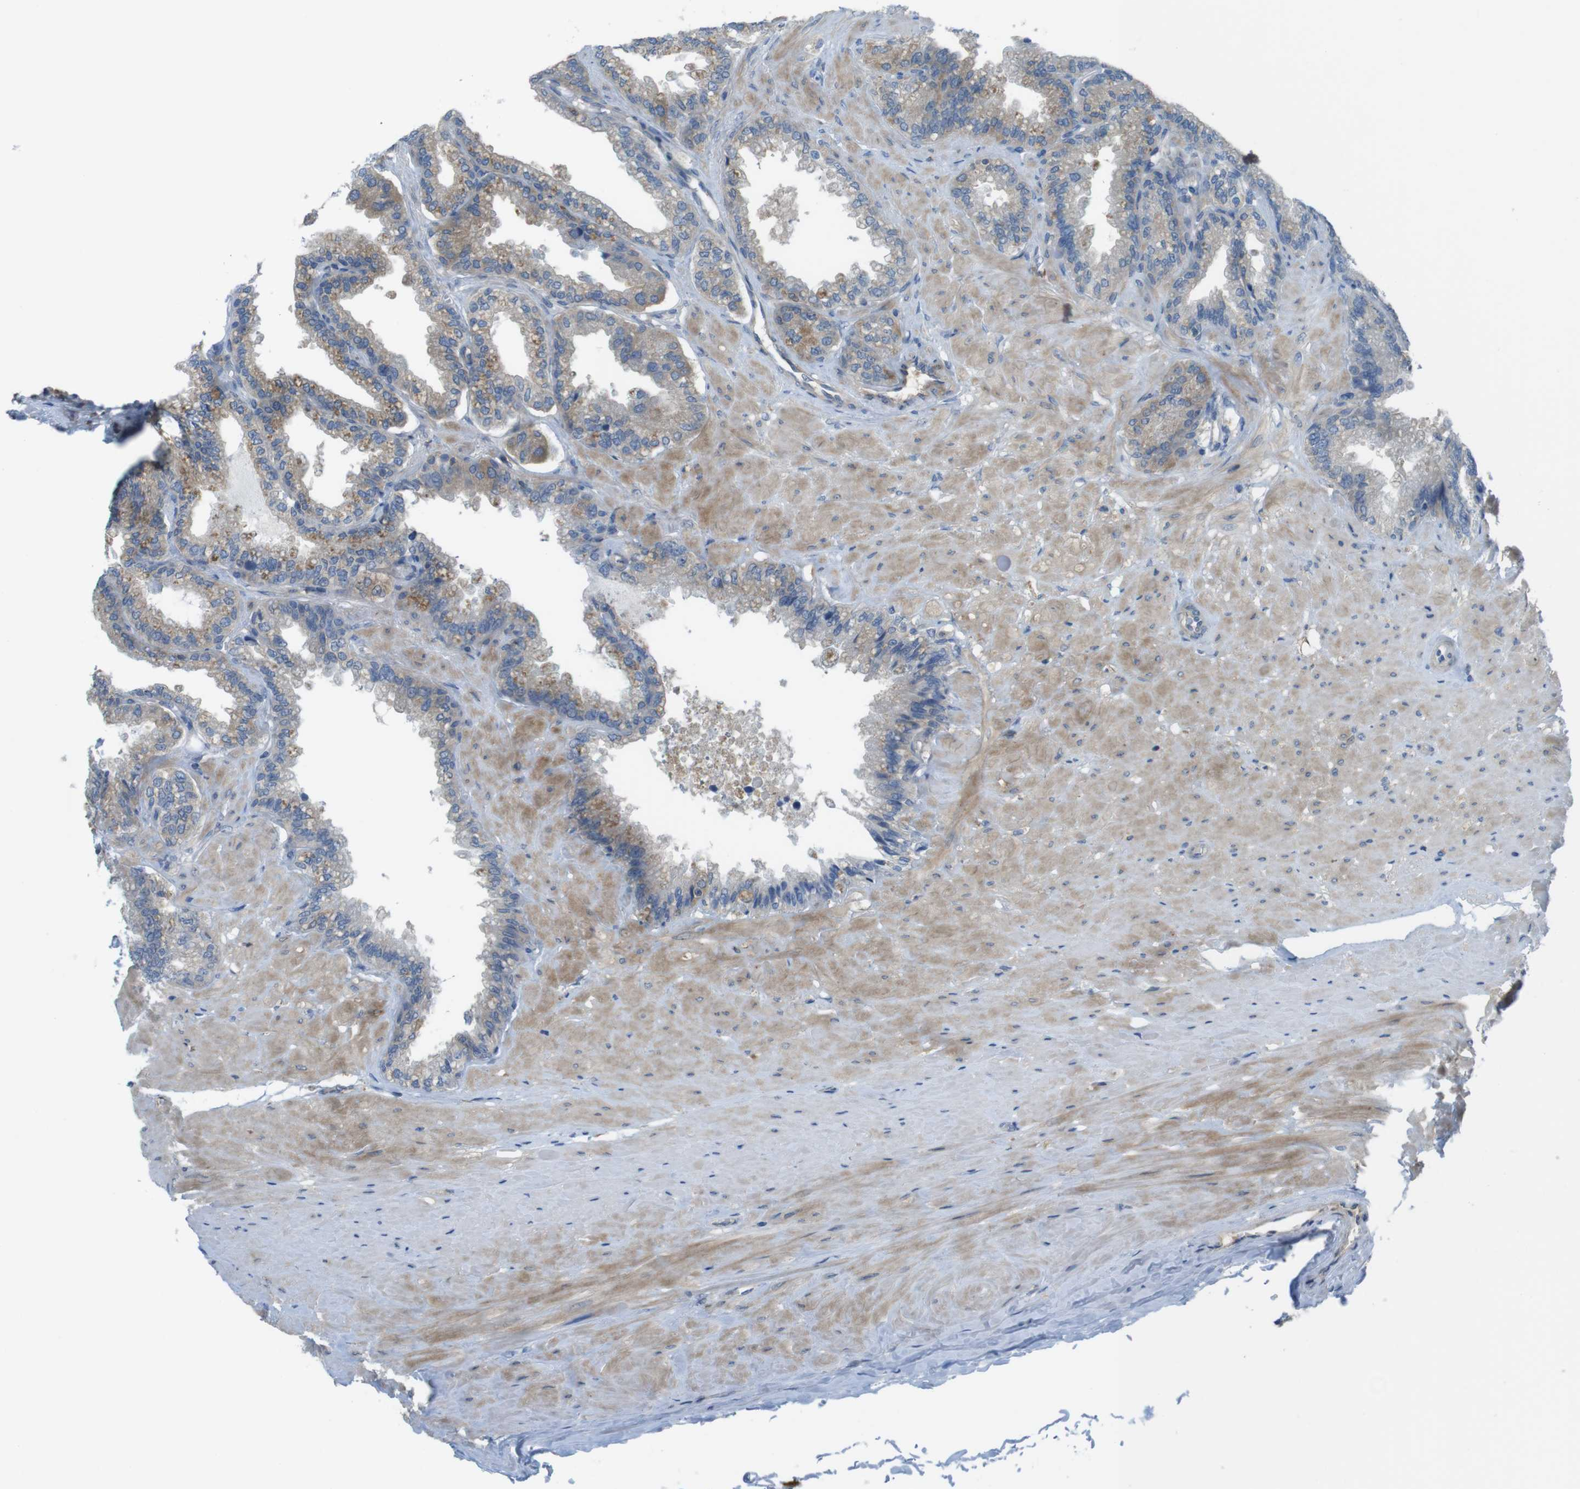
{"staining": {"intensity": "moderate", "quantity": ">75%", "location": "cytoplasmic/membranous"}, "tissue": "seminal vesicle", "cell_type": "Glandular cells", "image_type": "normal", "snomed": [{"axis": "morphology", "description": "Normal tissue, NOS"}, {"axis": "topography", "description": "Seminal veicle"}], "caption": "Immunohistochemical staining of unremarkable human seminal vesicle shows moderate cytoplasmic/membranous protein expression in about >75% of glandular cells.", "gene": "MTHFD1L", "patient": {"sex": "male", "age": 46}}